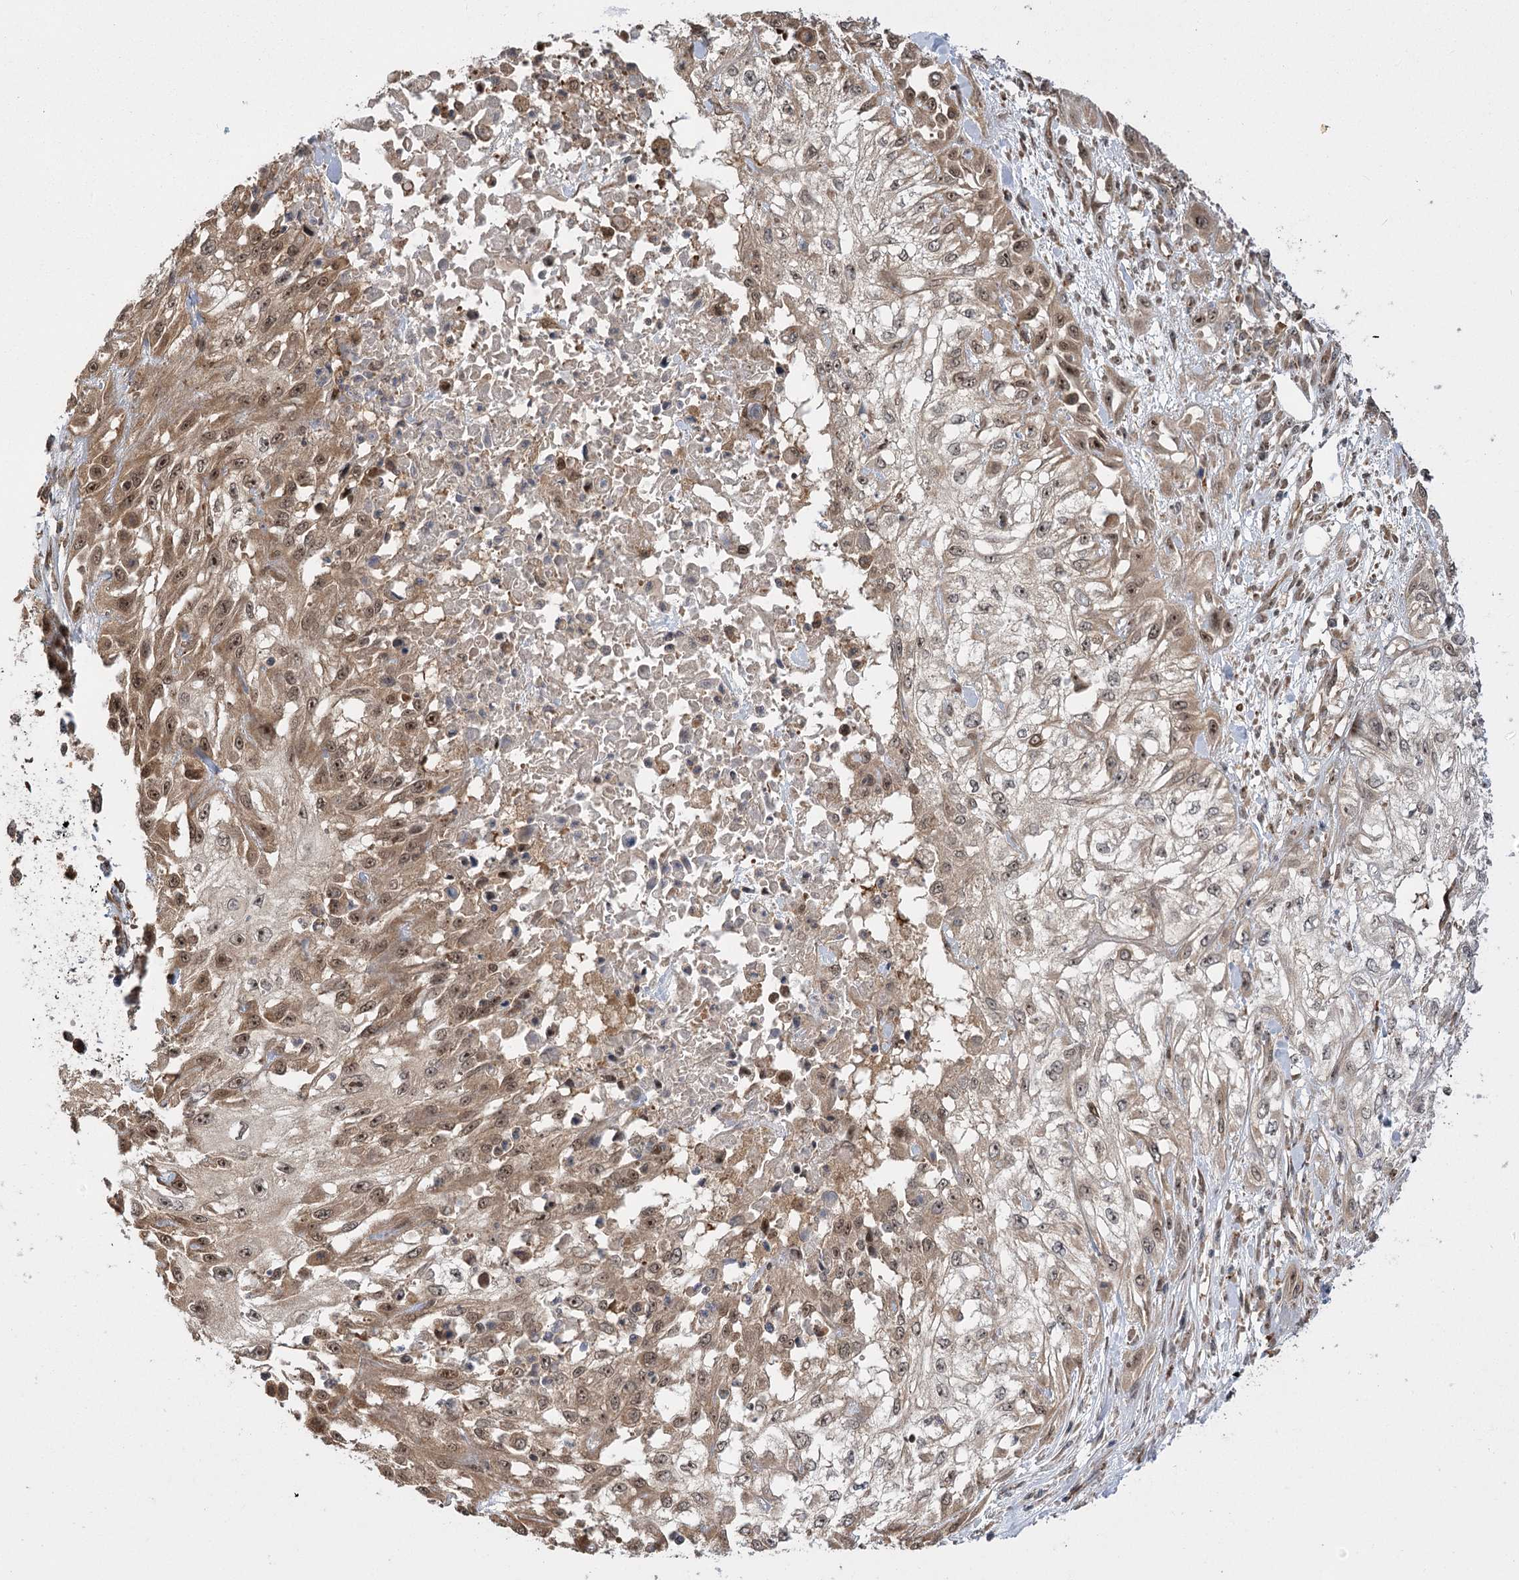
{"staining": {"intensity": "moderate", "quantity": "25%-75%", "location": "cytoplasmic/membranous,nuclear"}, "tissue": "skin cancer", "cell_type": "Tumor cells", "image_type": "cancer", "snomed": [{"axis": "morphology", "description": "Squamous cell carcinoma, NOS"}, {"axis": "morphology", "description": "Squamous cell carcinoma, metastatic, NOS"}, {"axis": "topography", "description": "Skin"}, {"axis": "topography", "description": "Lymph node"}], "caption": "Tumor cells display moderate cytoplasmic/membranous and nuclear staining in approximately 25%-75% of cells in skin metastatic squamous cell carcinoma.", "gene": "SERGEF", "patient": {"sex": "male", "age": 75}}